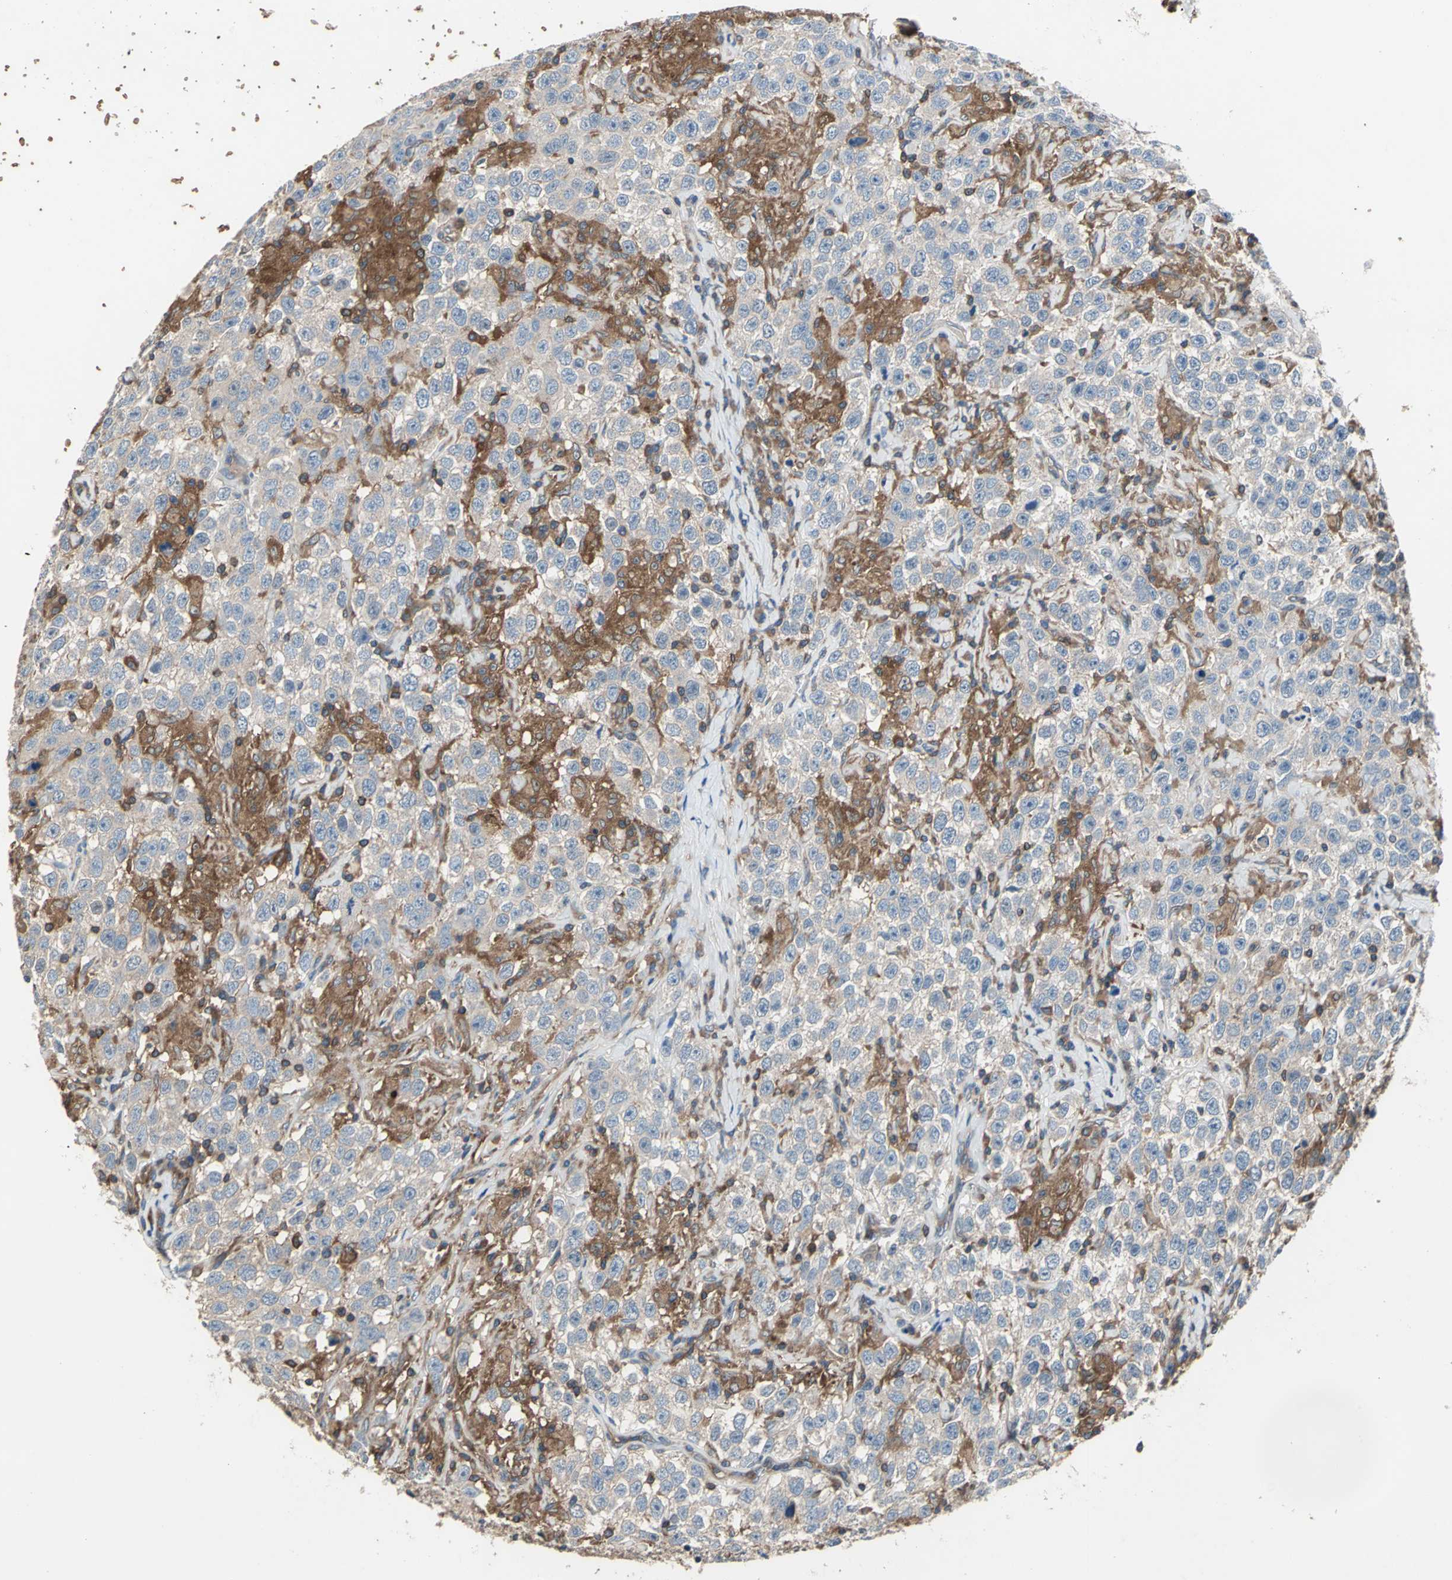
{"staining": {"intensity": "moderate", "quantity": ">75%", "location": "cytoplasmic/membranous"}, "tissue": "testis cancer", "cell_type": "Tumor cells", "image_type": "cancer", "snomed": [{"axis": "morphology", "description": "Seminoma, NOS"}, {"axis": "topography", "description": "Testis"}], "caption": "Immunohistochemistry (IHC) staining of testis seminoma, which shows medium levels of moderate cytoplasmic/membranous positivity in about >75% of tumor cells indicating moderate cytoplasmic/membranous protein positivity. The staining was performed using DAB (brown) for protein detection and nuclei were counterstained in hematoxylin (blue).", "gene": "CAPN1", "patient": {"sex": "male", "age": 41}}